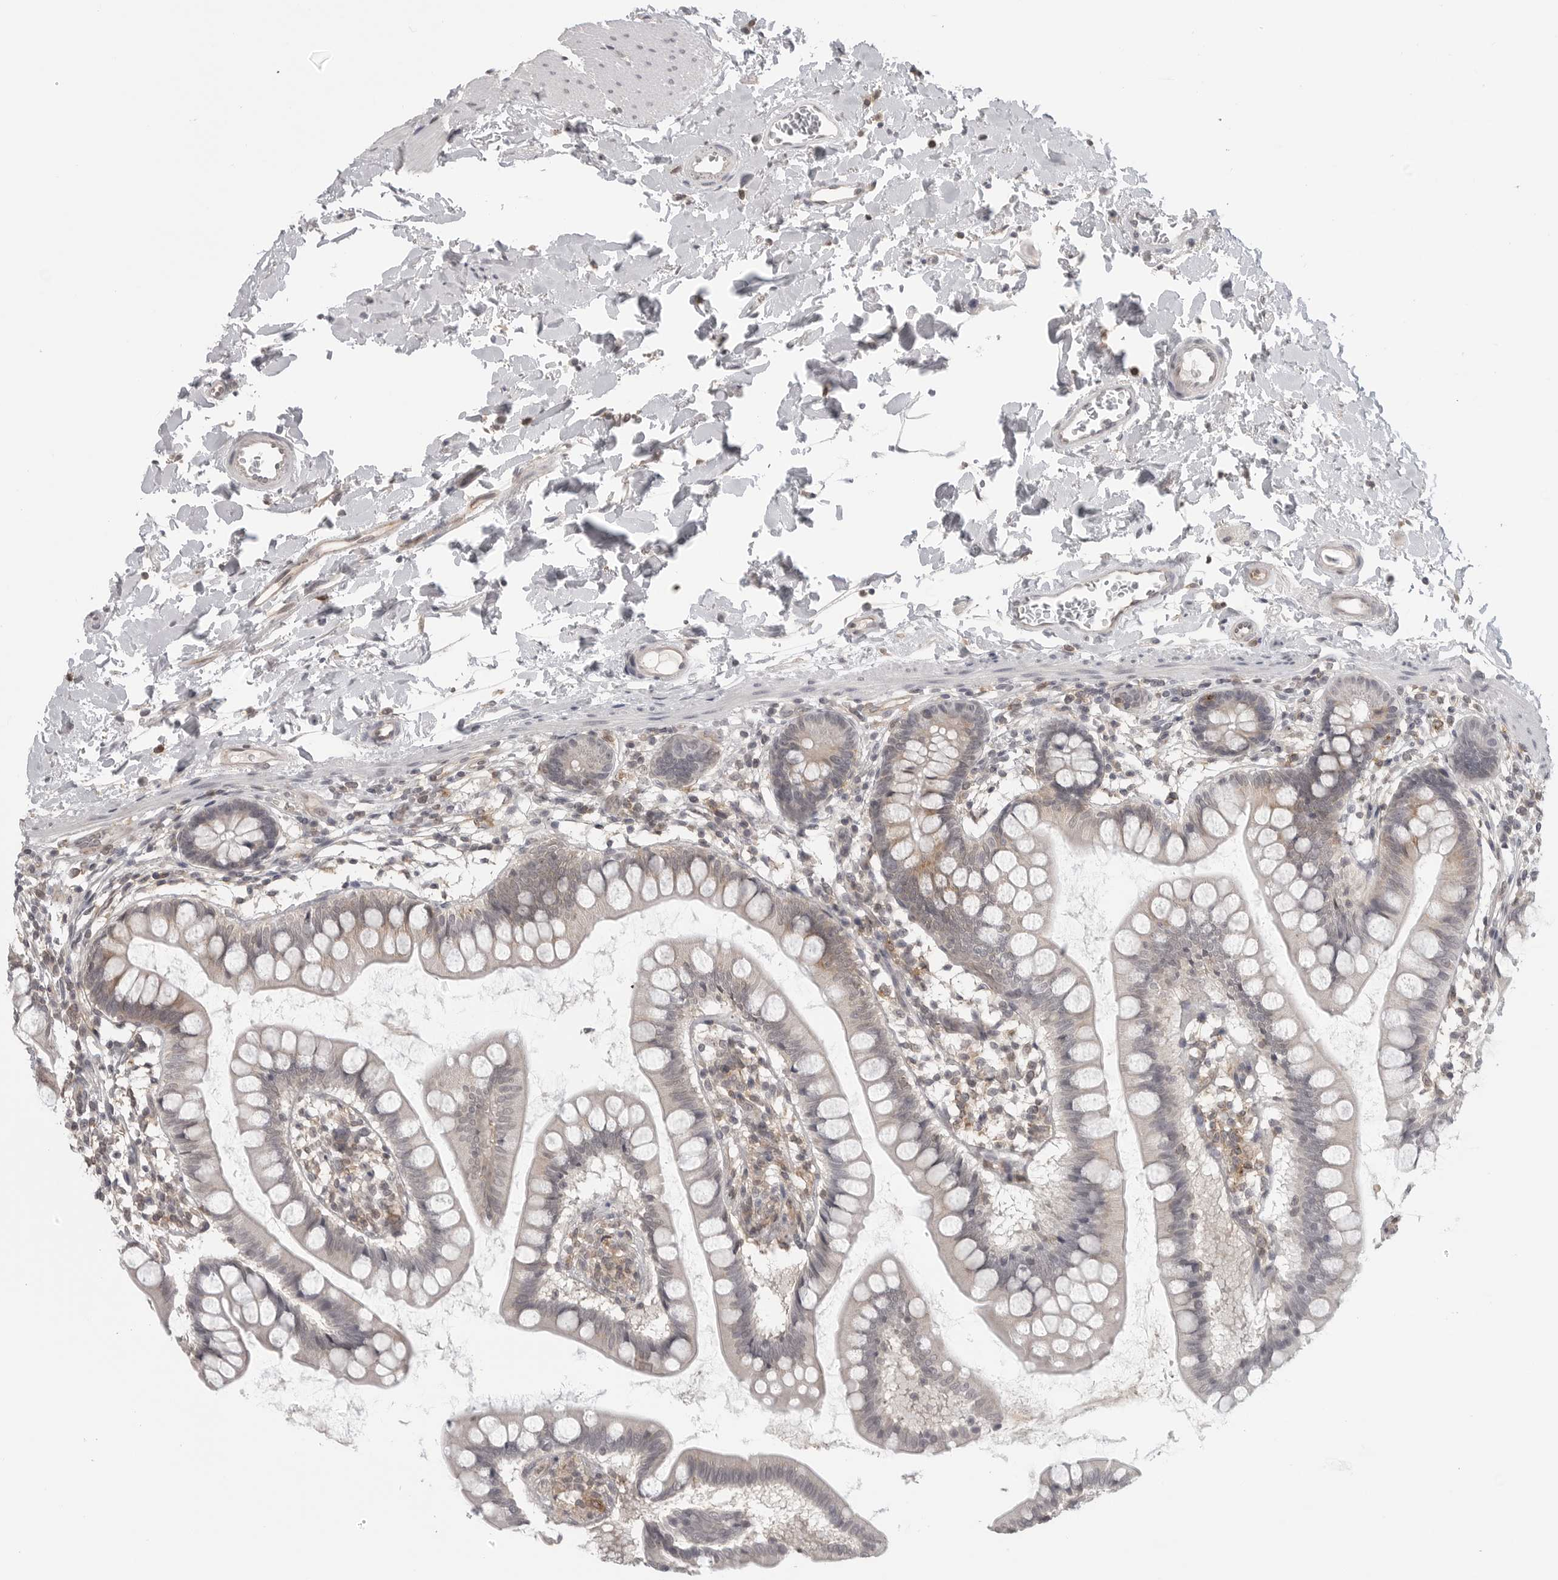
{"staining": {"intensity": "weak", "quantity": "25%-75%", "location": "cytoplasmic/membranous"}, "tissue": "small intestine", "cell_type": "Glandular cells", "image_type": "normal", "snomed": [{"axis": "morphology", "description": "Normal tissue, NOS"}, {"axis": "topography", "description": "Small intestine"}], "caption": "A low amount of weak cytoplasmic/membranous positivity is appreciated in about 25%-75% of glandular cells in unremarkable small intestine. The staining was performed using DAB (3,3'-diaminobenzidine) to visualize the protein expression in brown, while the nuclei were stained in blue with hematoxylin (Magnification: 20x).", "gene": "IFNGR1", "patient": {"sex": "female", "age": 84}}